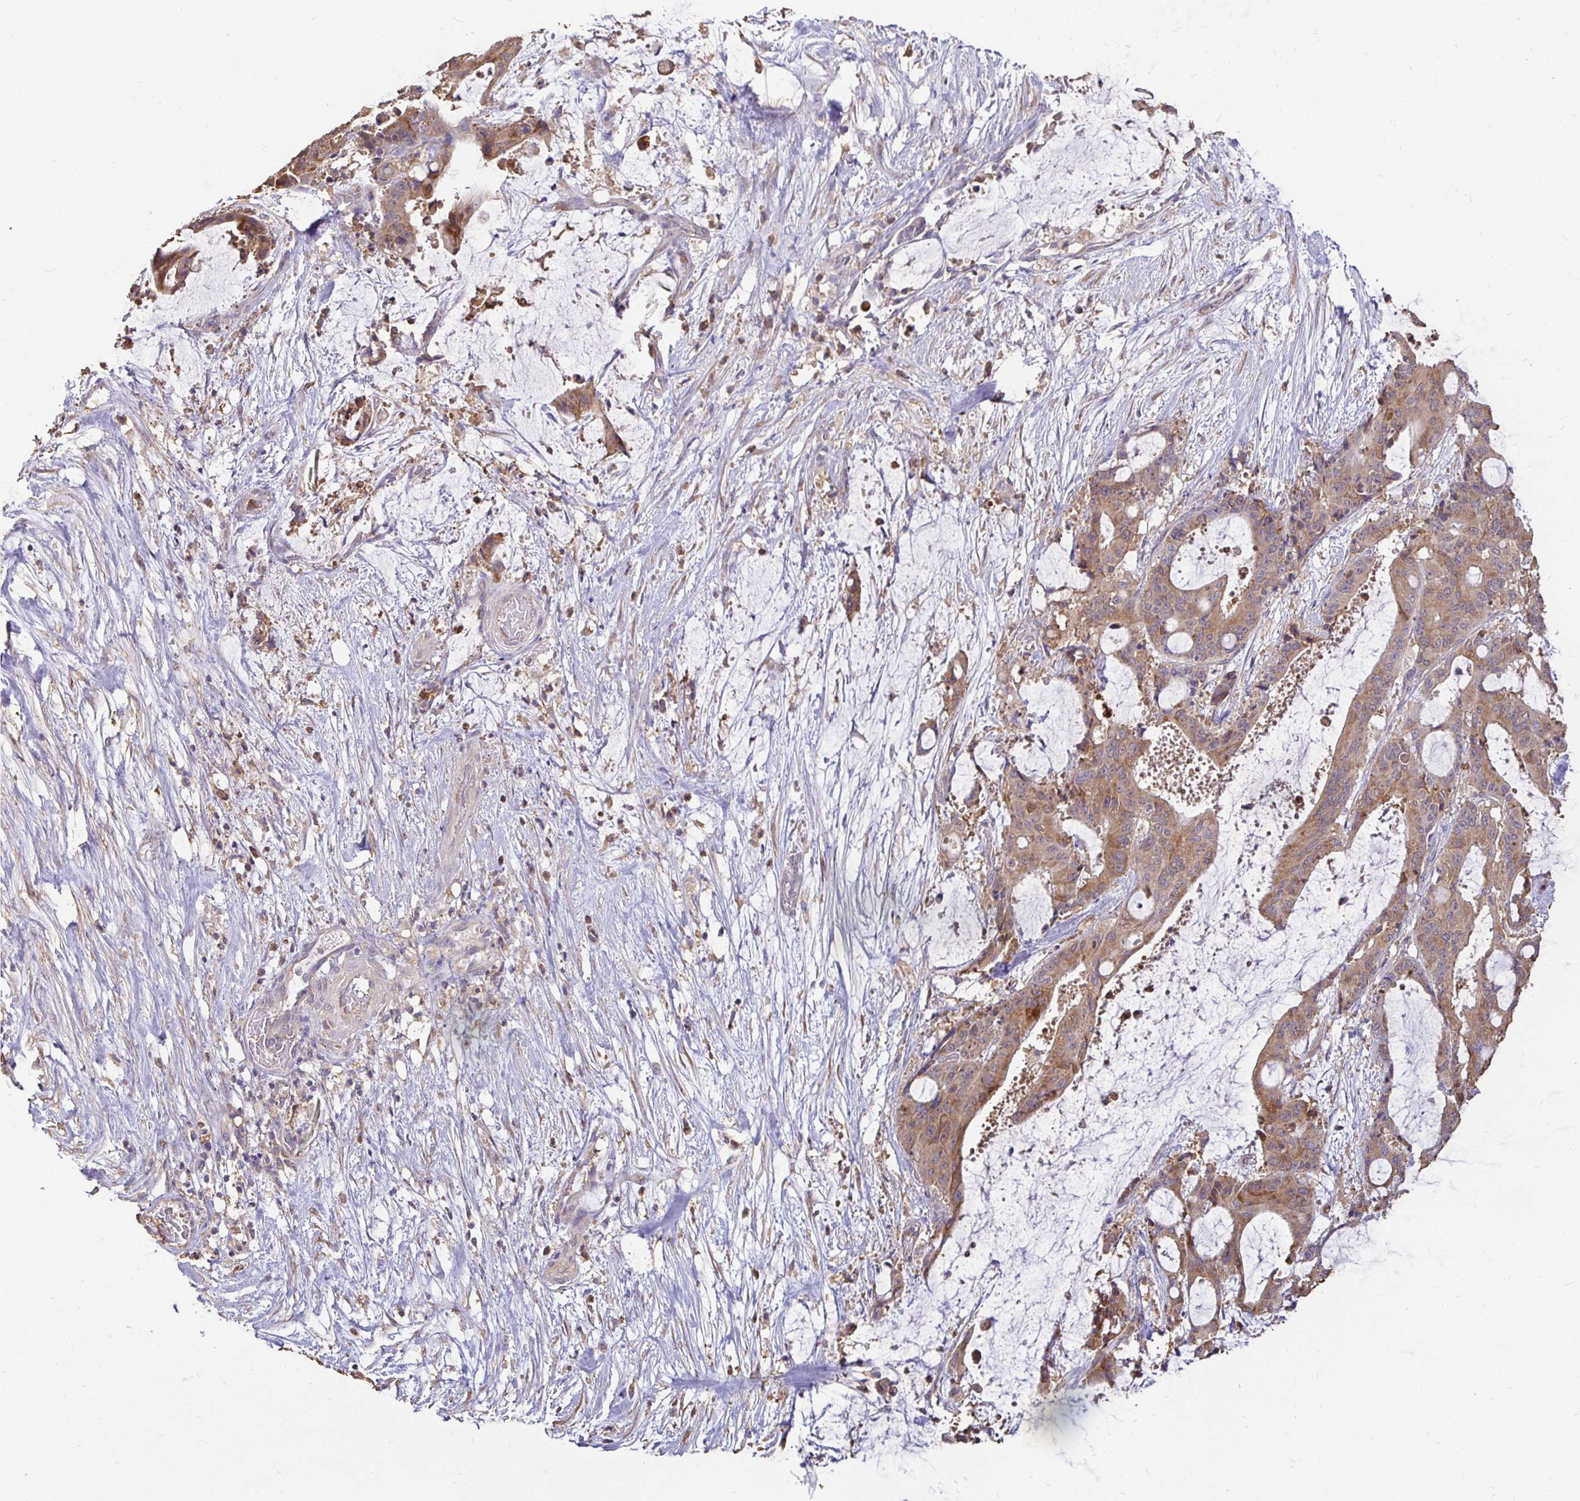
{"staining": {"intensity": "moderate", "quantity": ">75%", "location": "cytoplasmic/membranous"}, "tissue": "liver cancer", "cell_type": "Tumor cells", "image_type": "cancer", "snomed": [{"axis": "morphology", "description": "Normal tissue, NOS"}, {"axis": "morphology", "description": "Cholangiocarcinoma"}, {"axis": "topography", "description": "Liver"}, {"axis": "topography", "description": "Peripheral nerve tissue"}], "caption": "The image displays a brown stain indicating the presence of a protein in the cytoplasmic/membranous of tumor cells in liver cancer (cholangiocarcinoma). (DAB (3,3'-diaminobenzidine) IHC, brown staining for protein, blue staining for nuclei).", "gene": "MAPK8IP3", "patient": {"sex": "female", "age": 73}}